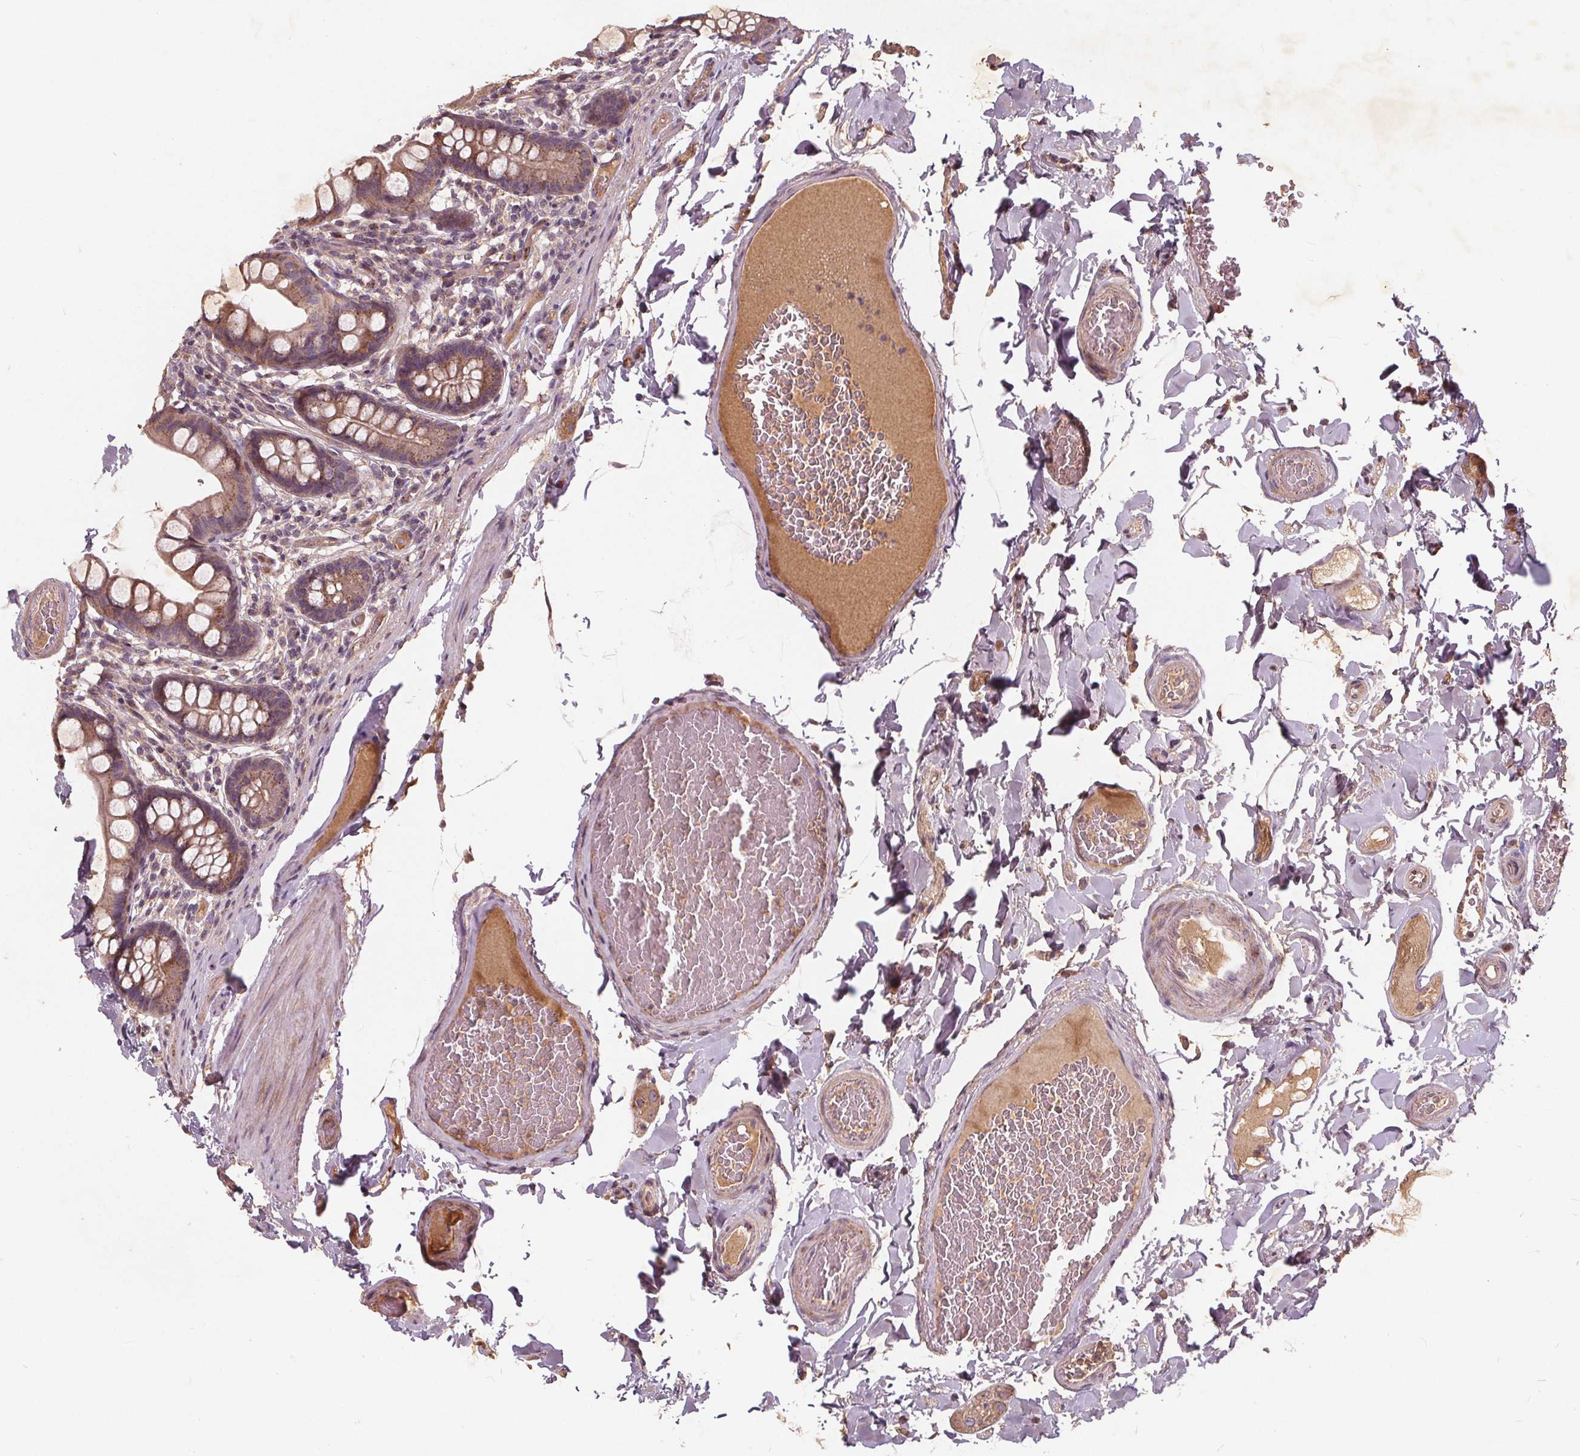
{"staining": {"intensity": "moderate", "quantity": ">75%", "location": "cytoplasmic/membranous"}, "tissue": "small intestine", "cell_type": "Glandular cells", "image_type": "normal", "snomed": [{"axis": "morphology", "description": "Normal tissue, NOS"}, {"axis": "topography", "description": "Small intestine"}], "caption": "Protein staining of unremarkable small intestine shows moderate cytoplasmic/membranous staining in about >75% of glandular cells. The staining was performed using DAB to visualize the protein expression in brown, while the nuclei were stained in blue with hematoxylin (Magnification: 20x).", "gene": "CSNK1G2", "patient": {"sex": "male", "age": 70}}